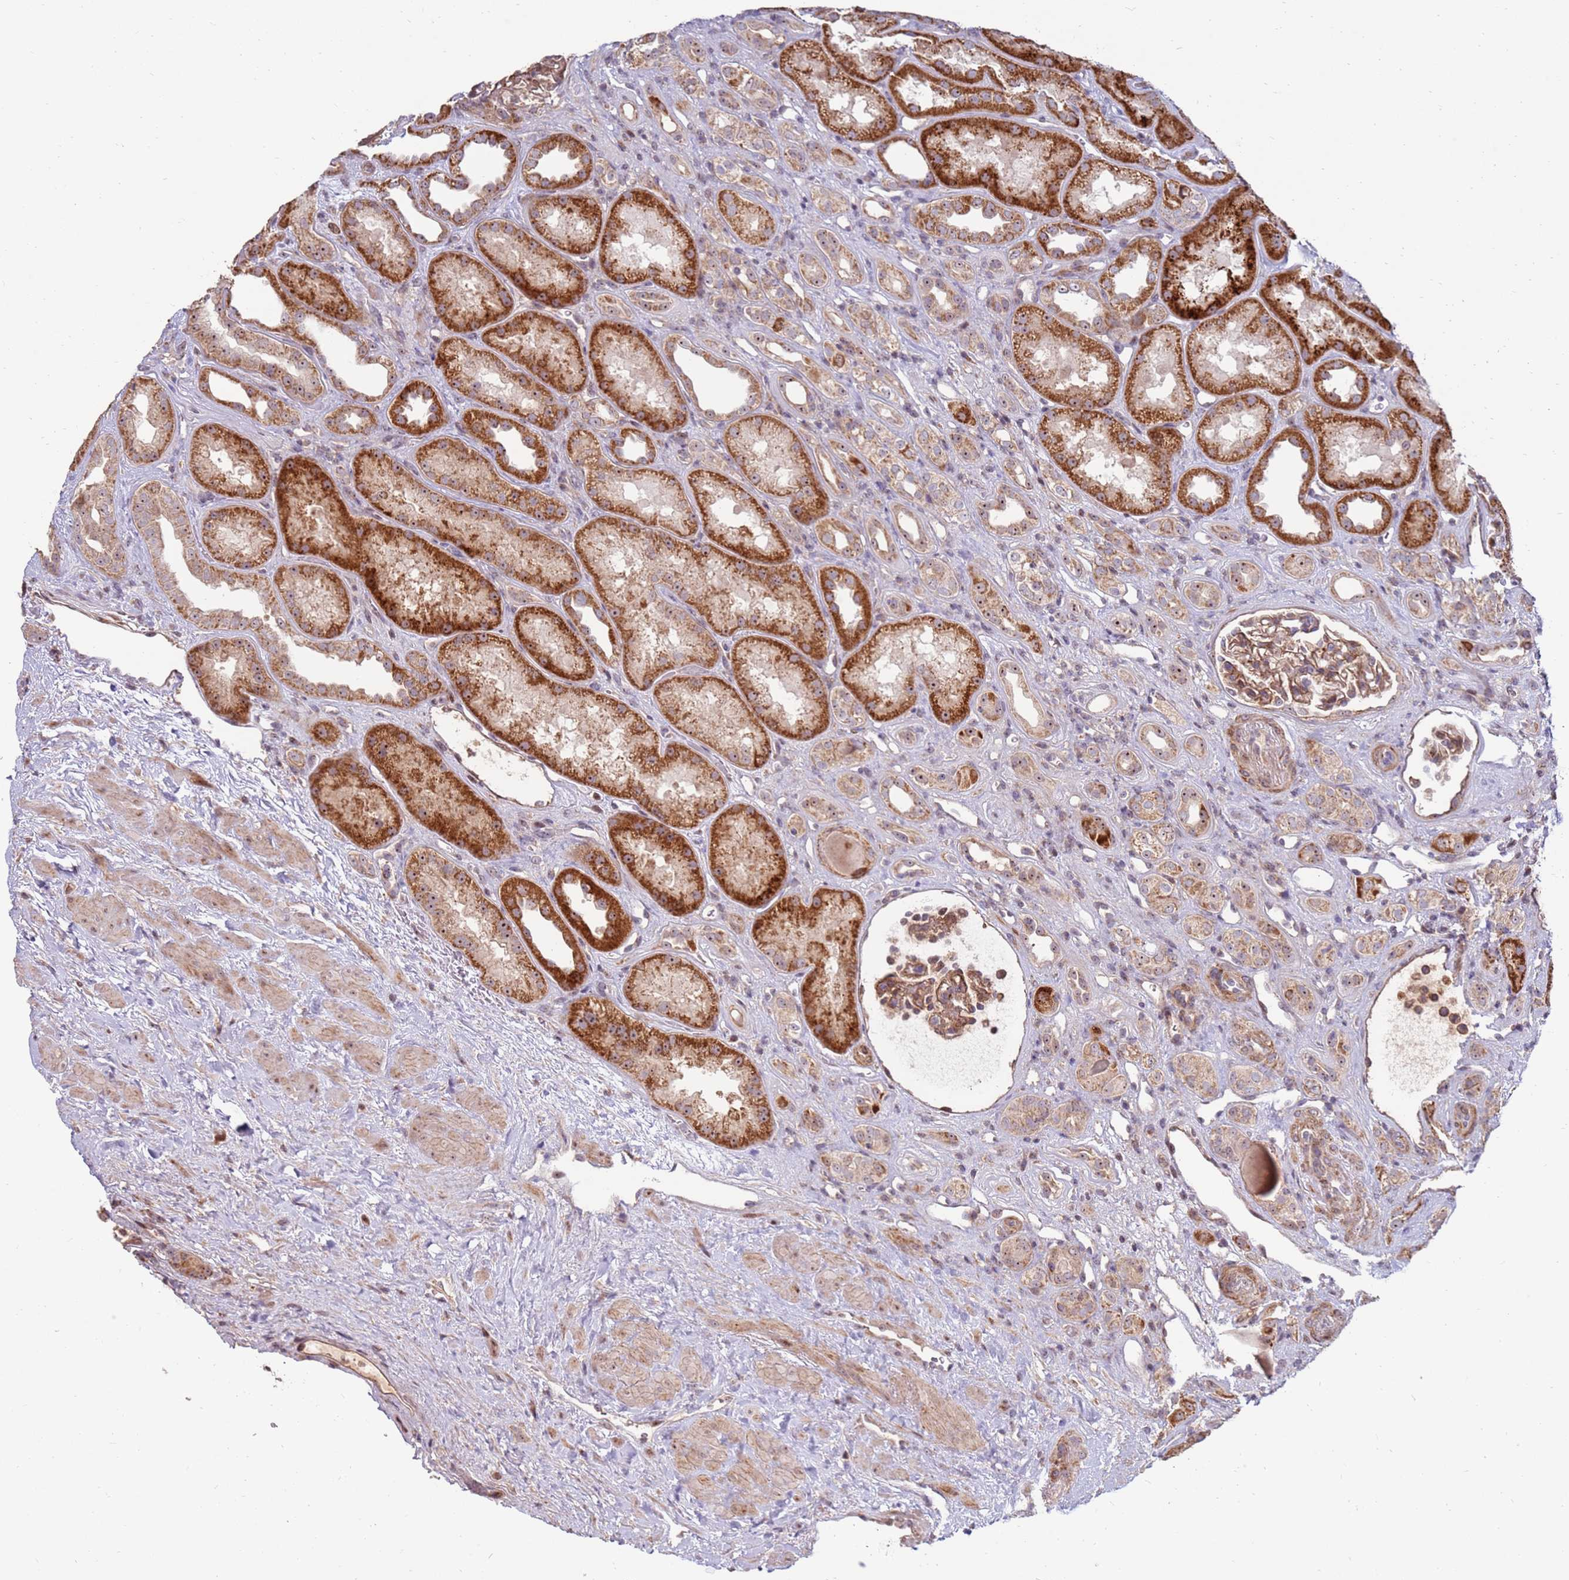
{"staining": {"intensity": "moderate", "quantity": ">75%", "location": "cytoplasmic/membranous,nuclear"}, "tissue": "kidney", "cell_type": "Cells in glomeruli", "image_type": "normal", "snomed": [{"axis": "morphology", "description": "Normal tissue, NOS"}, {"axis": "topography", "description": "Kidney"}], "caption": "This micrograph displays benign kidney stained with immunohistochemistry (IHC) to label a protein in brown. The cytoplasmic/membranous,nuclear of cells in glomeruli show moderate positivity for the protein. Nuclei are counter-stained blue.", "gene": "KIF25", "patient": {"sex": "male", "age": 61}}